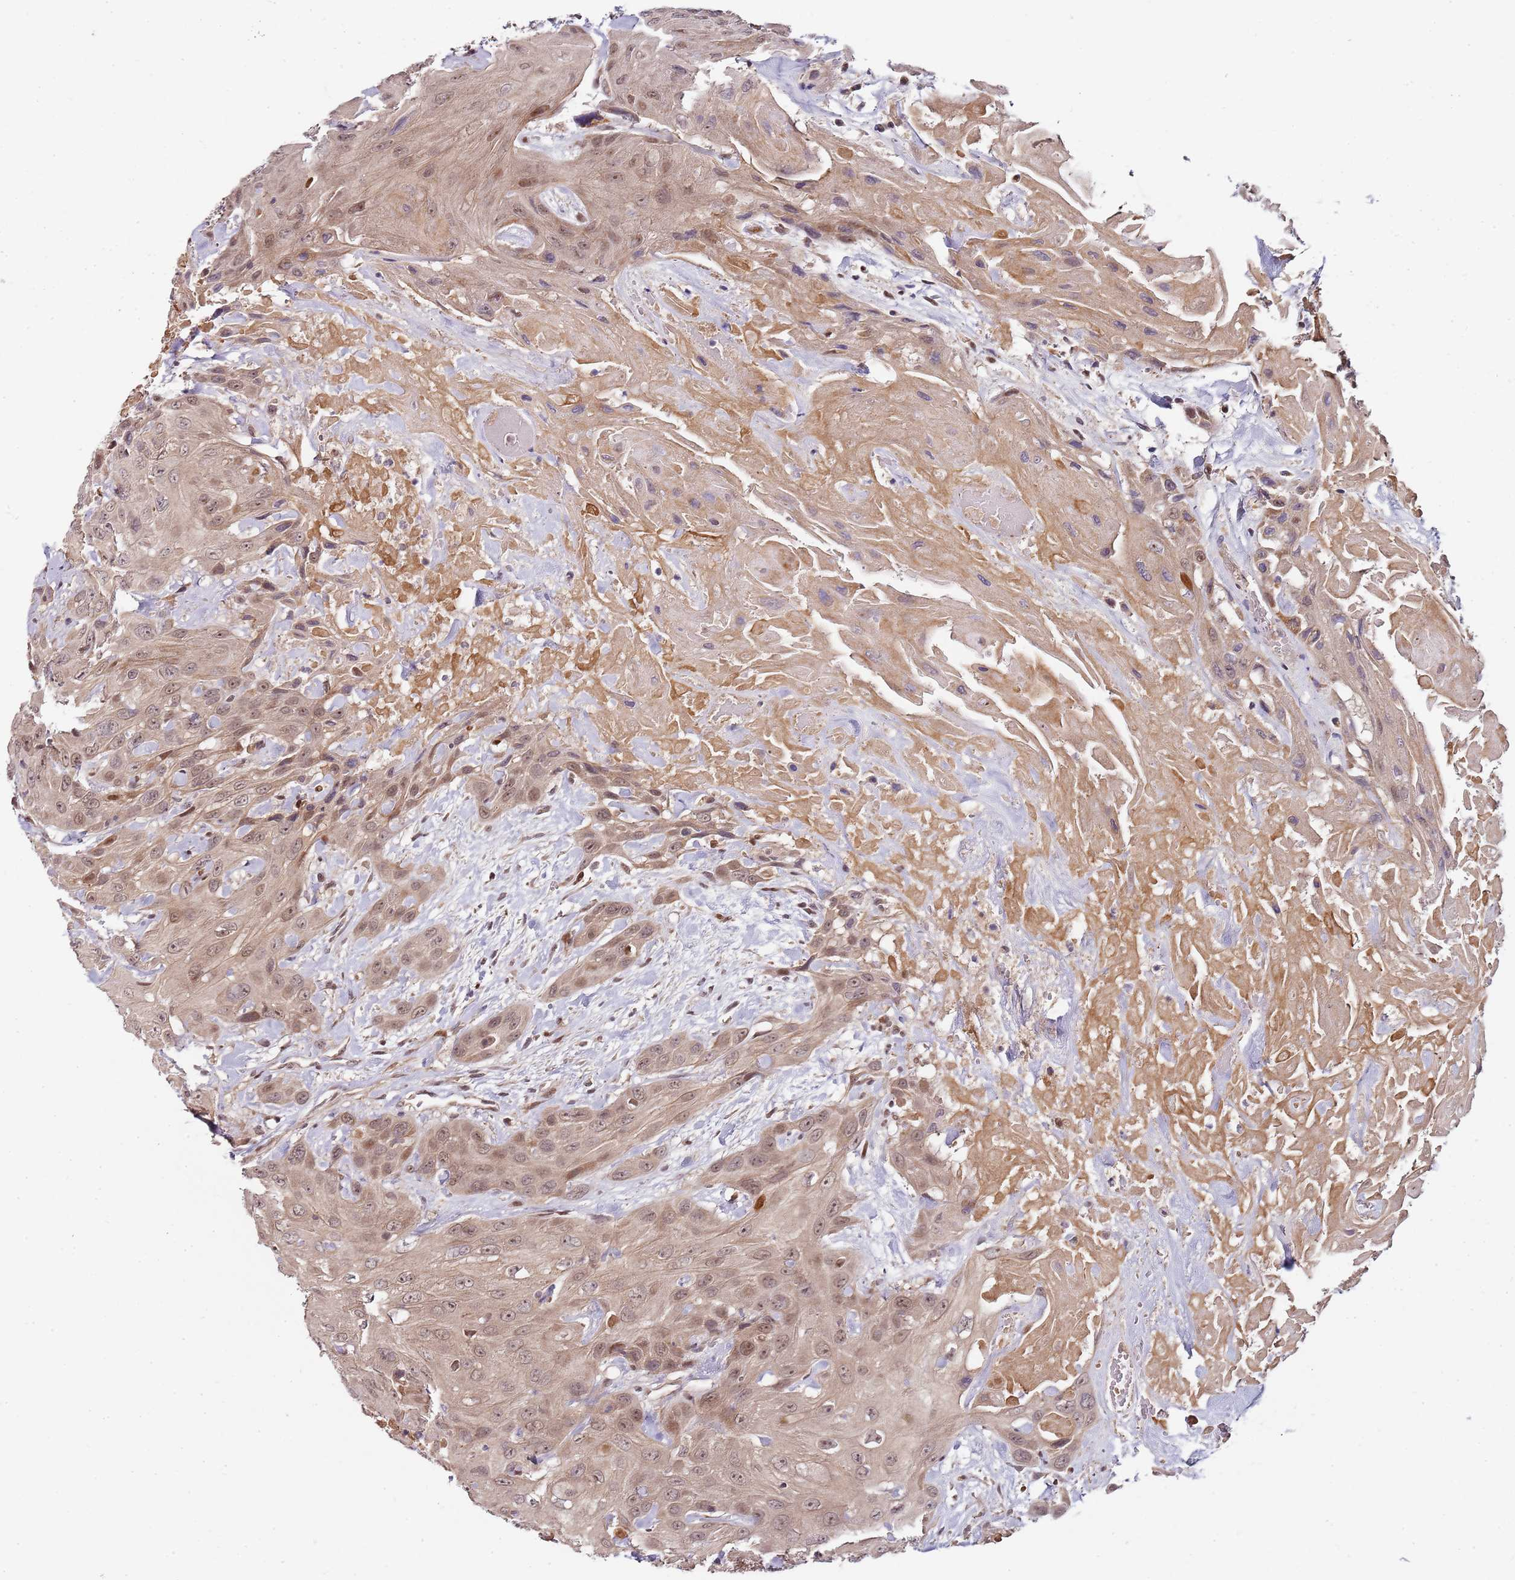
{"staining": {"intensity": "weak", "quantity": ">75%", "location": "cytoplasmic/membranous,nuclear"}, "tissue": "head and neck cancer", "cell_type": "Tumor cells", "image_type": "cancer", "snomed": [{"axis": "morphology", "description": "Squamous cell carcinoma, NOS"}, {"axis": "topography", "description": "Head-Neck"}], "caption": "Protein analysis of head and neck cancer (squamous cell carcinoma) tissue reveals weak cytoplasmic/membranous and nuclear staining in approximately >75% of tumor cells.", "gene": "EDC3", "patient": {"sex": "male", "age": 81}}